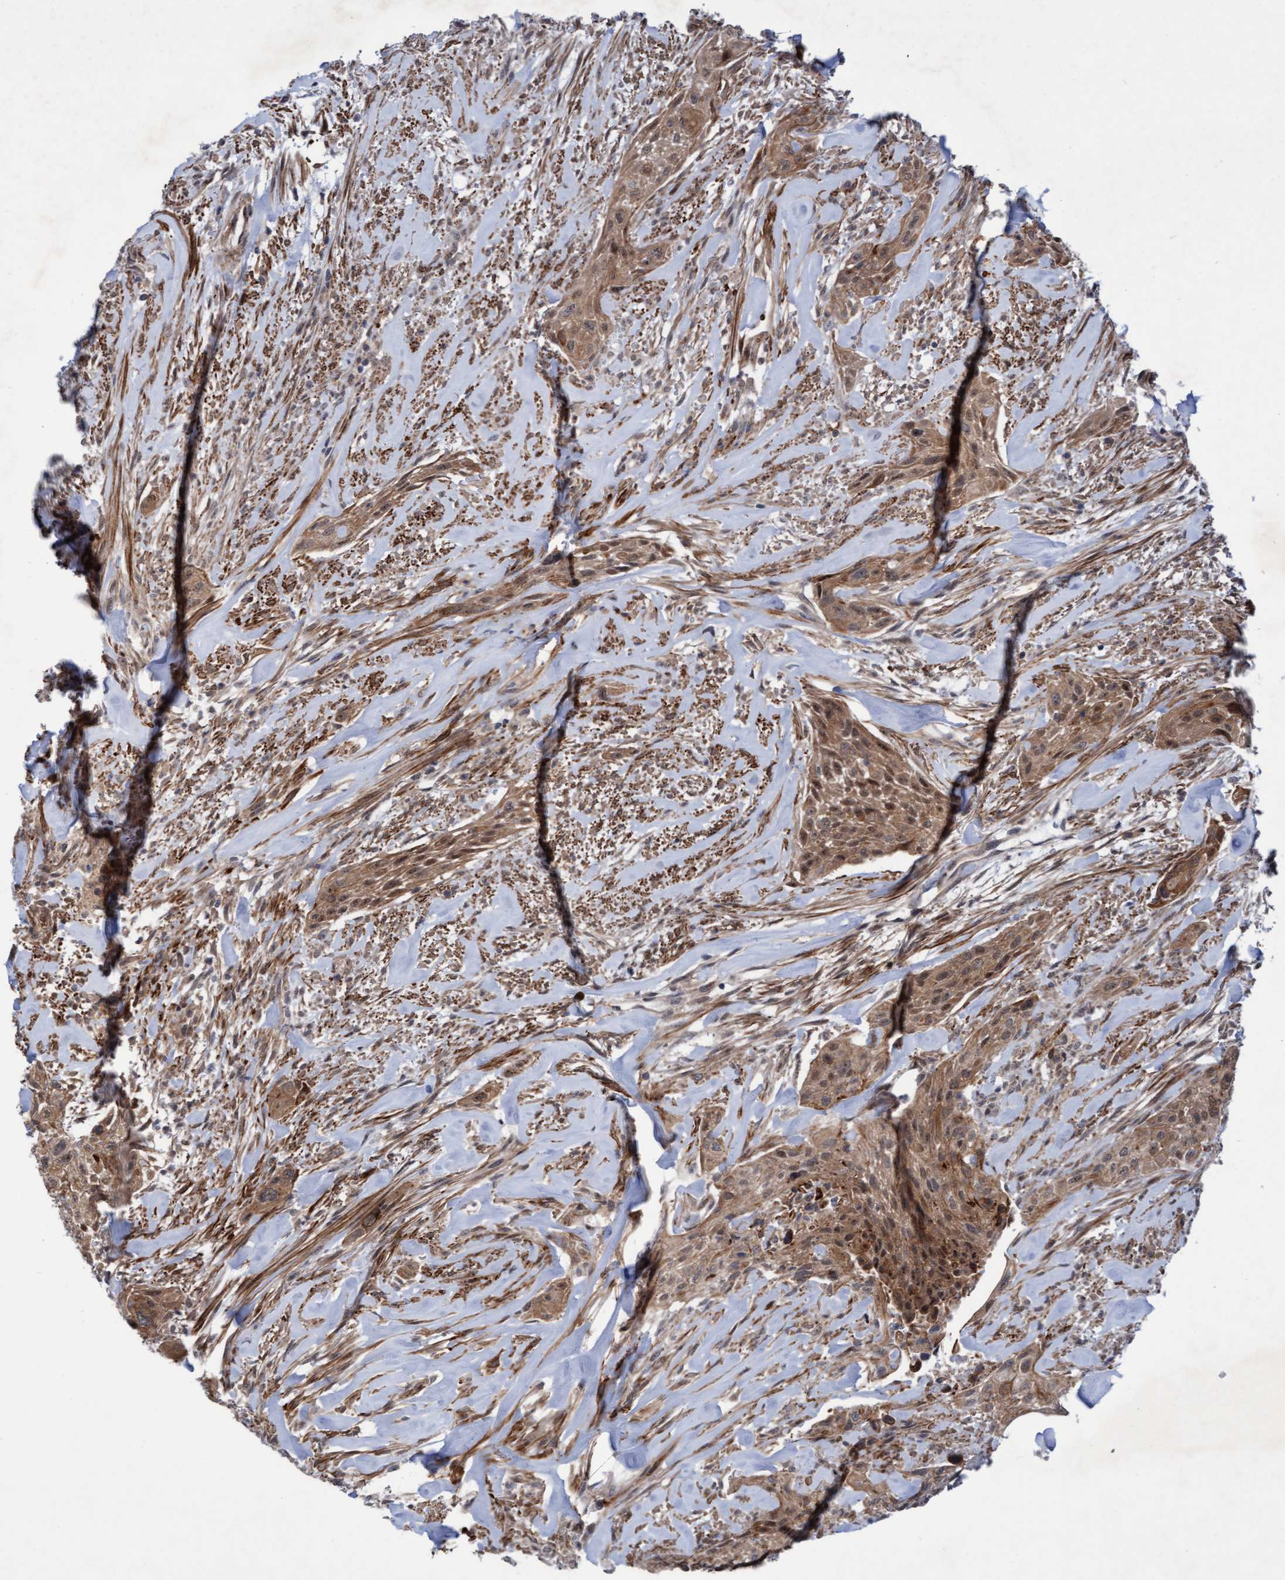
{"staining": {"intensity": "moderate", "quantity": ">75%", "location": "cytoplasmic/membranous,nuclear"}, "tissue": "urothelial cancer", "cell_type": "Tumor cells", "image_type": "cancer", "snomed": [{"axis": "morphology", "description": "Urothelial carcinoma, Low grade"}, {"axis": "morphology", "description": "Urothelial carcinoma, High grade"}, {"axis": "topography", "description": "Urinary bladder"}], "caption": "A medium amount of moderate cytoplasmic/membranous and nuclear positivity is seen in about >75% of tumor cells in urothelial cancer tissue.", "gene": "RAP1GAP2", "patient": {"sex": "male", "age": 35}}